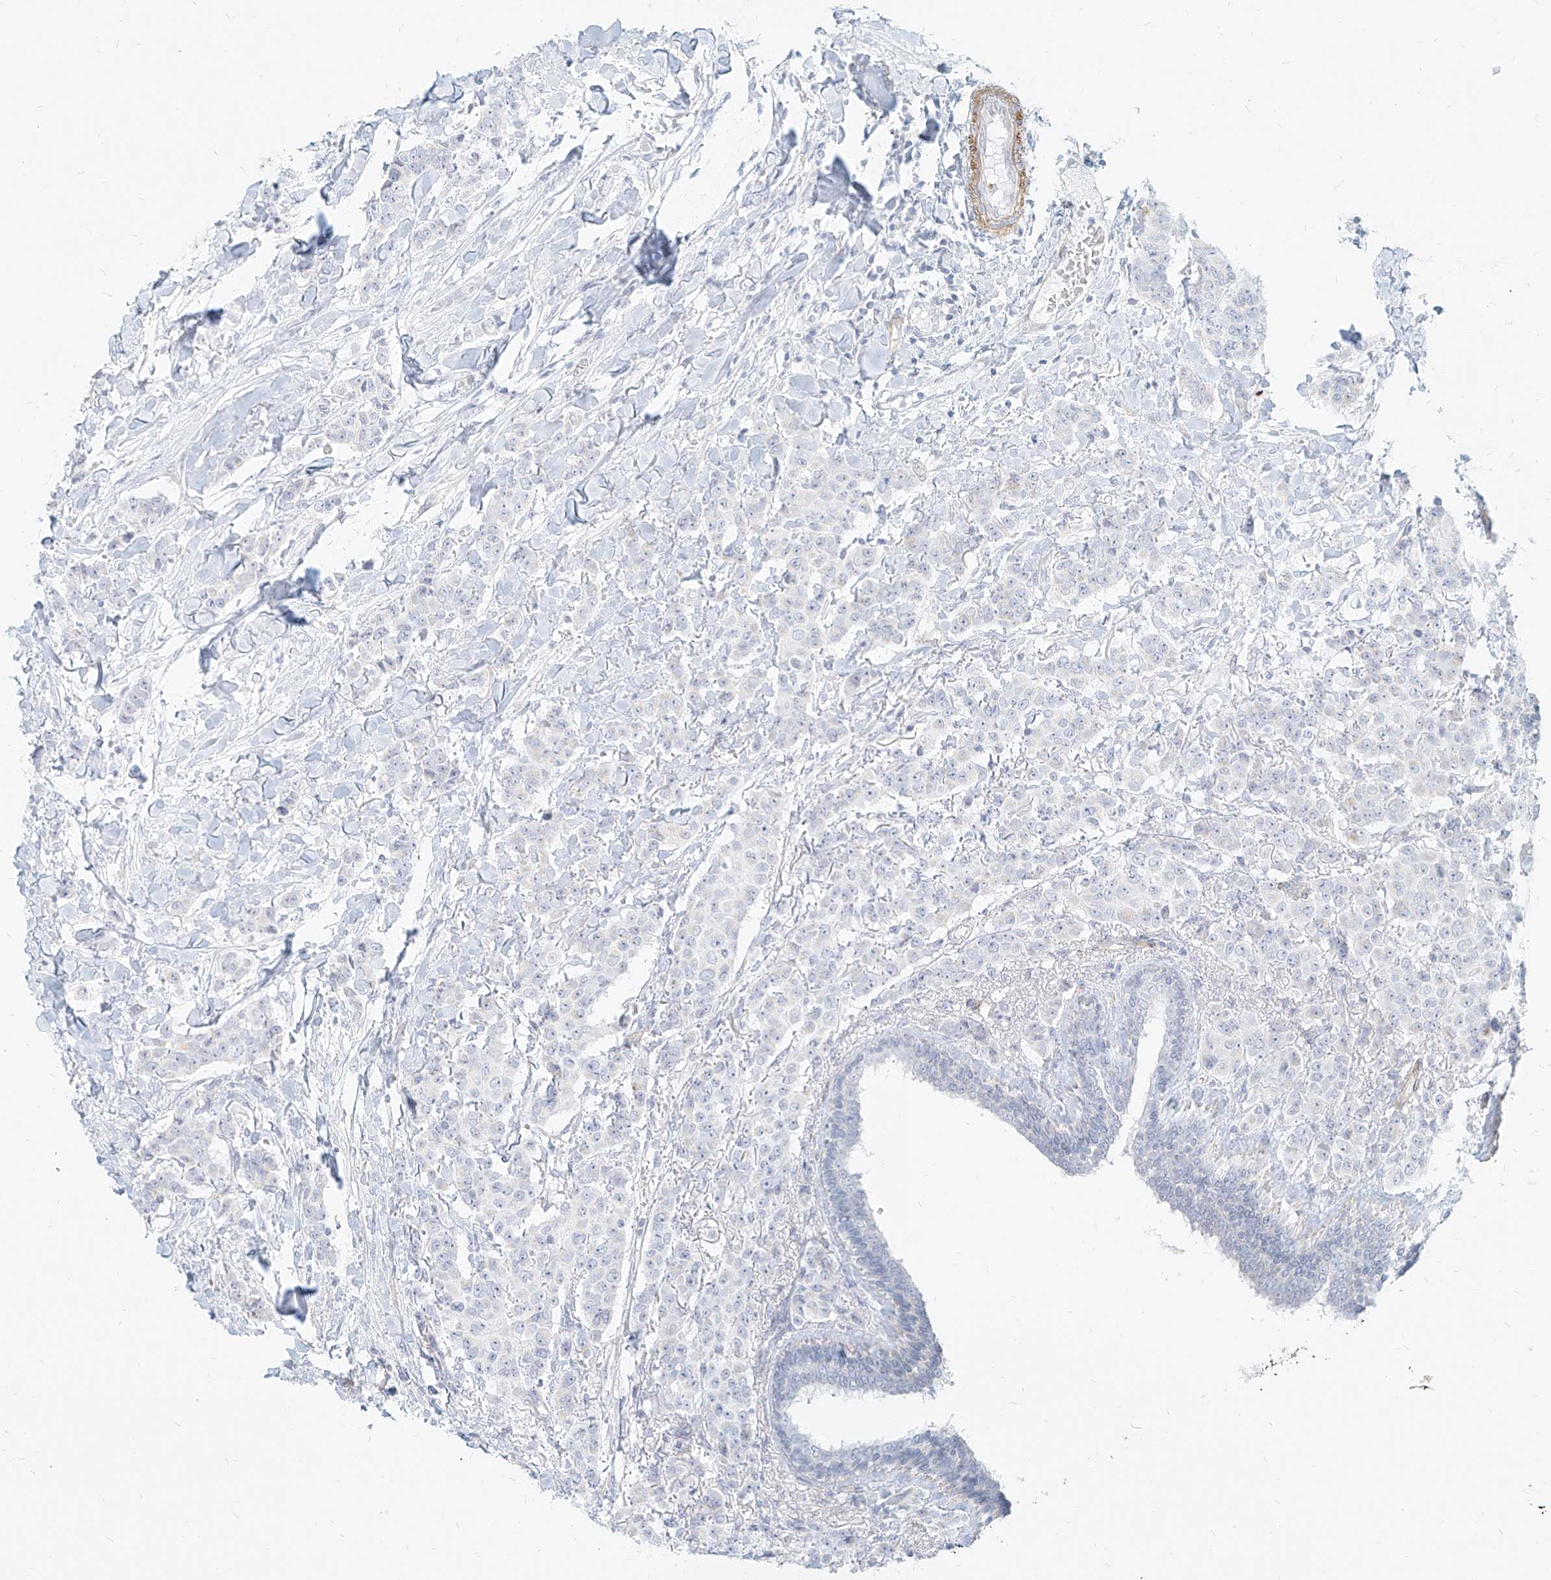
{"staining": {"intensity": "negative", "quantity": "none", "location": "none"}, "tissue": "breast cancer", "cell_type": "Tumor cells", "image_type": "cancer", "snomed": [{"axis": "morphology", "description": "Duct carcinoma"}, {"axis": "topography", "description": "Breast"}], "caption": "Immunohistochemical staining of human breast cancer (intraductal carcinoma) reveals no significant positivity in tumor cells. (DAB (3,3'-diaminobenzidine) immunohistochemistry, high magnification).", "gene": "ITPKB", "patient": {"sex": "female", "age": 40}}